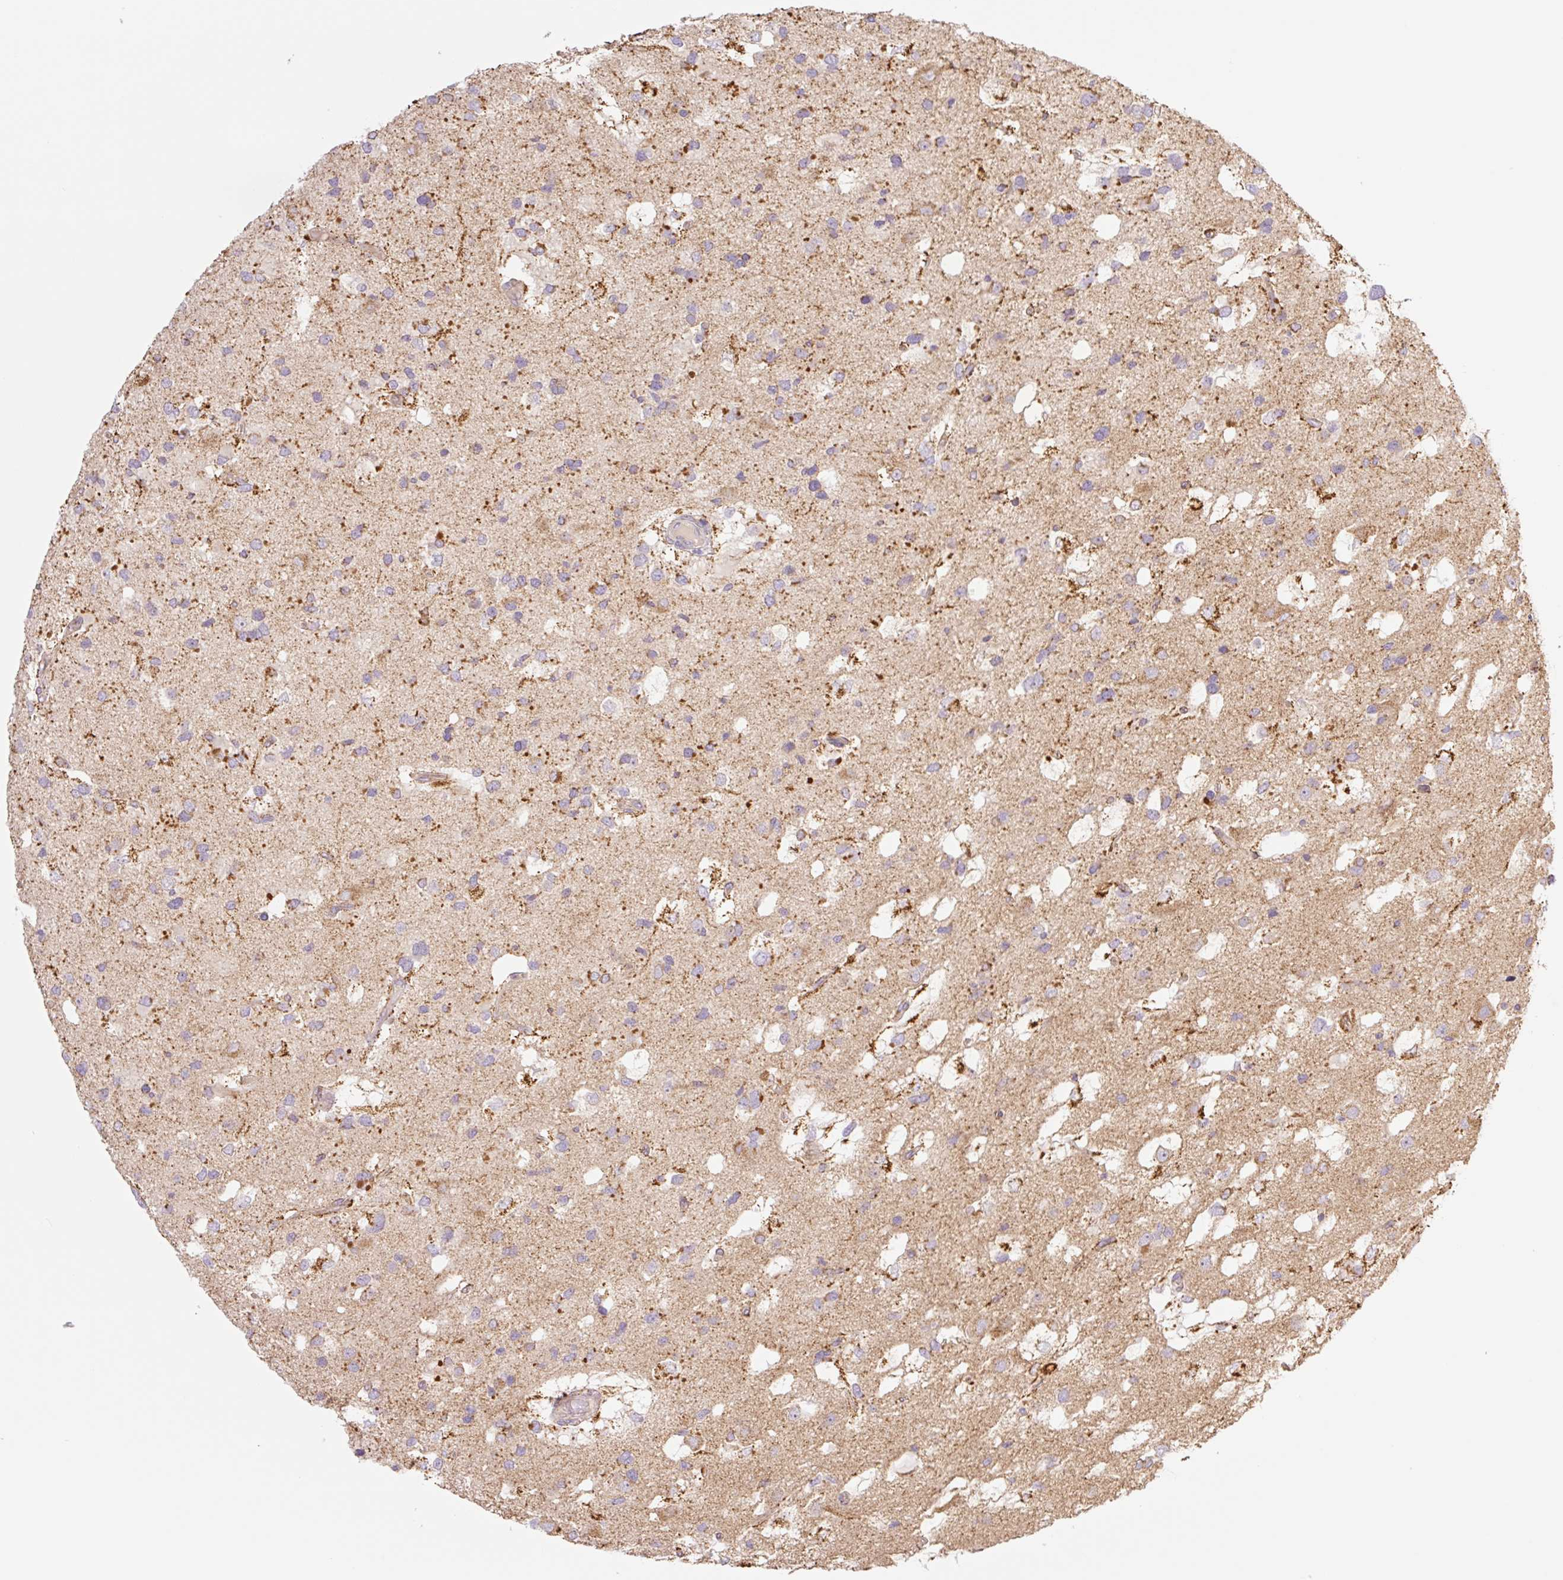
{"staining": {"intensity": "weak", "quantity": "<25%", "location": "cytoplasmic/membranous"}, "tissue": "glioma", "cell_type": "Tumor cells", "image_type": "cancer", "snomed": [{"axis": "morphology", "description": "Glioma, malignant, High grade"}, {"axis": "topography", "description": "Brain"}], "caption": "High-grade glioma (malignant) stained for a protein using IHC demonstrates no staining tumor cells.", "gene": "GOSR2", "patient": {"sex": "male", "age": 53}}